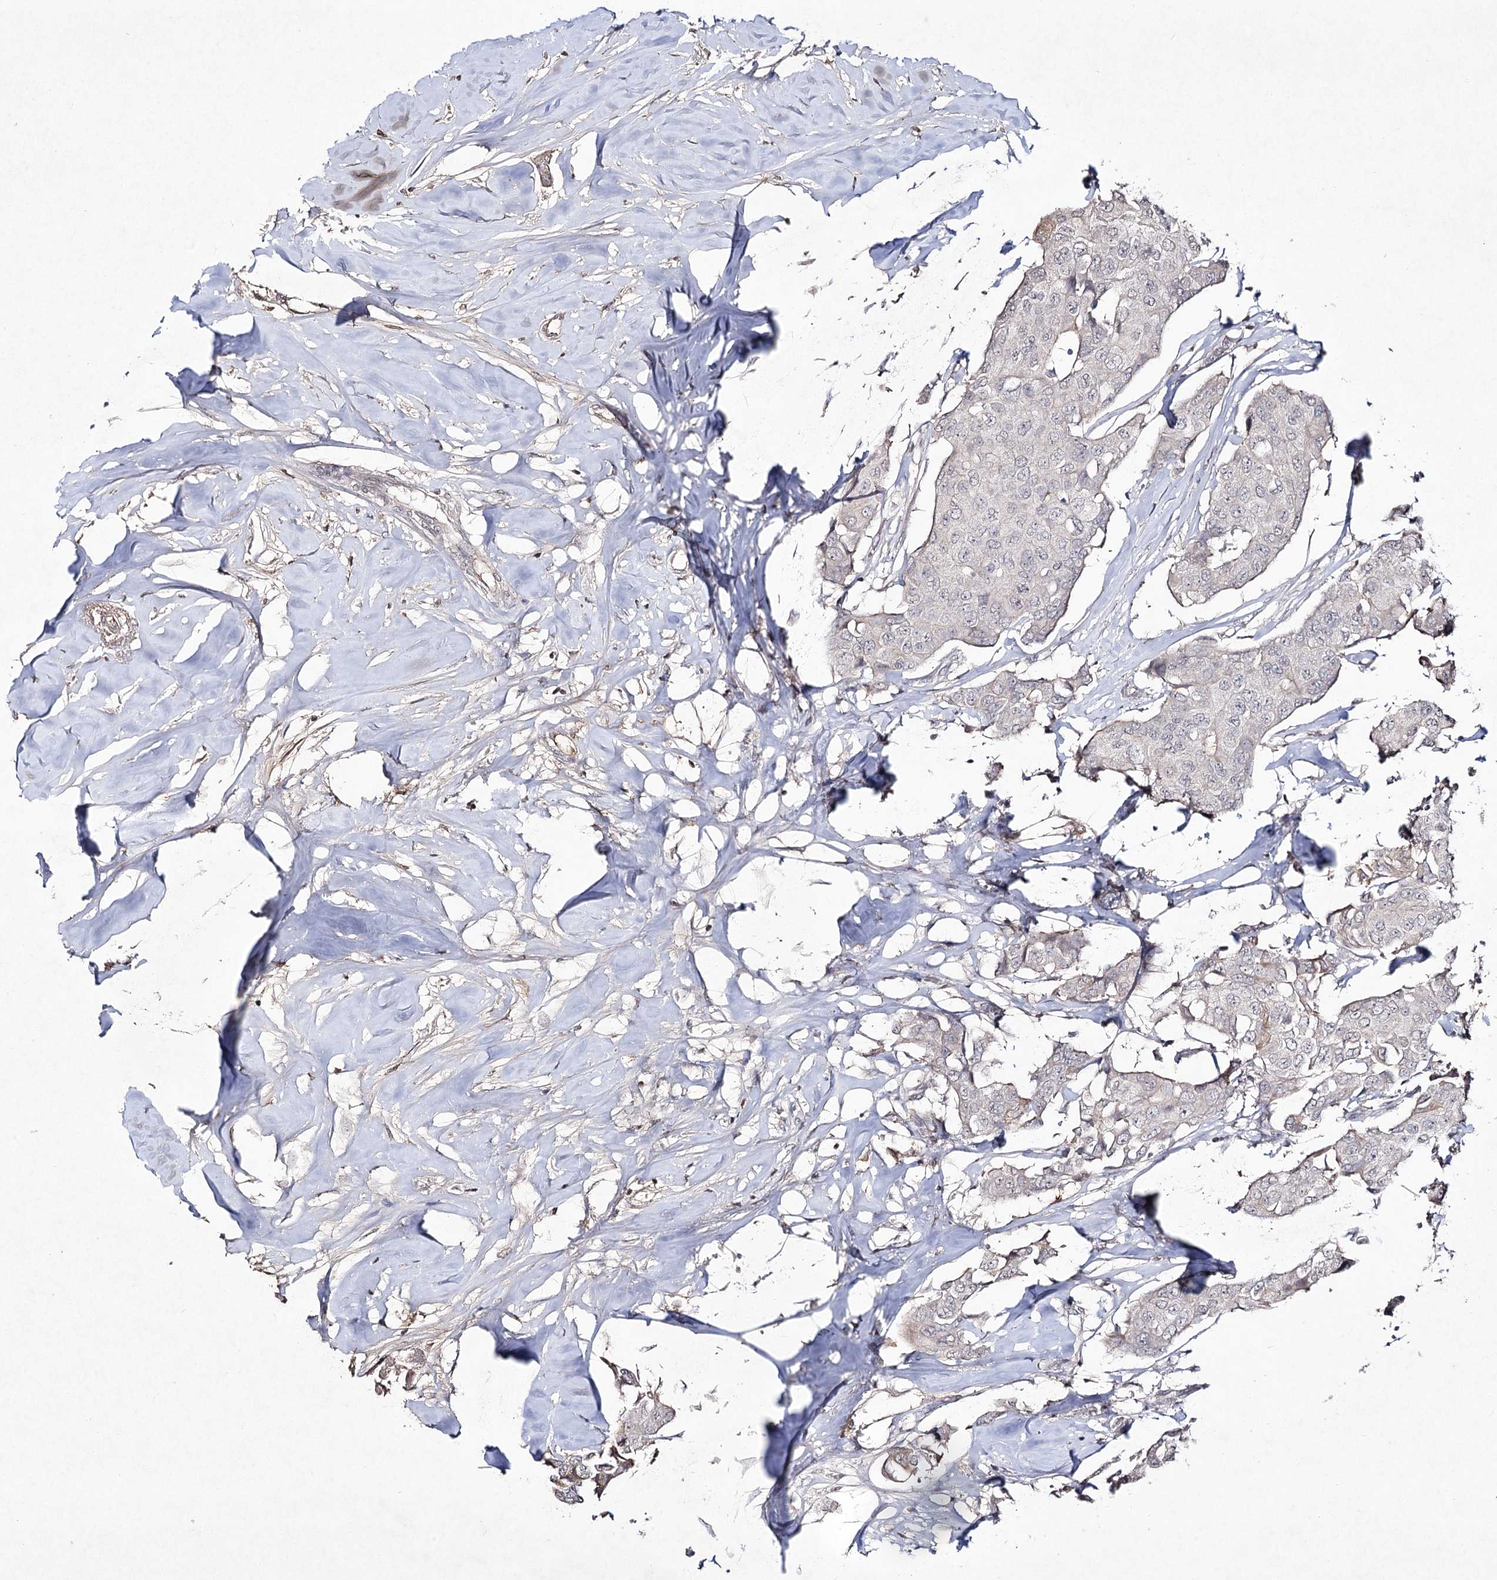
{"staining": {"intensity": "negative", "quantity": "none", "location": "none"}, "tissue": "breast cancer", "cell_type": "Tumor cells", "image_type": "cancer", "snomed": [{"axis": "morphology", "description": "Duct carcinoma"}, {"axis": "topography", "description": "Breast"}], "caption": "Immunohistochemistry of human breast intraductal carcinoma shows no positivity in tumor cells.", "gene": "SYNGR3", "patient": {"sex": "female", "age": 80}}